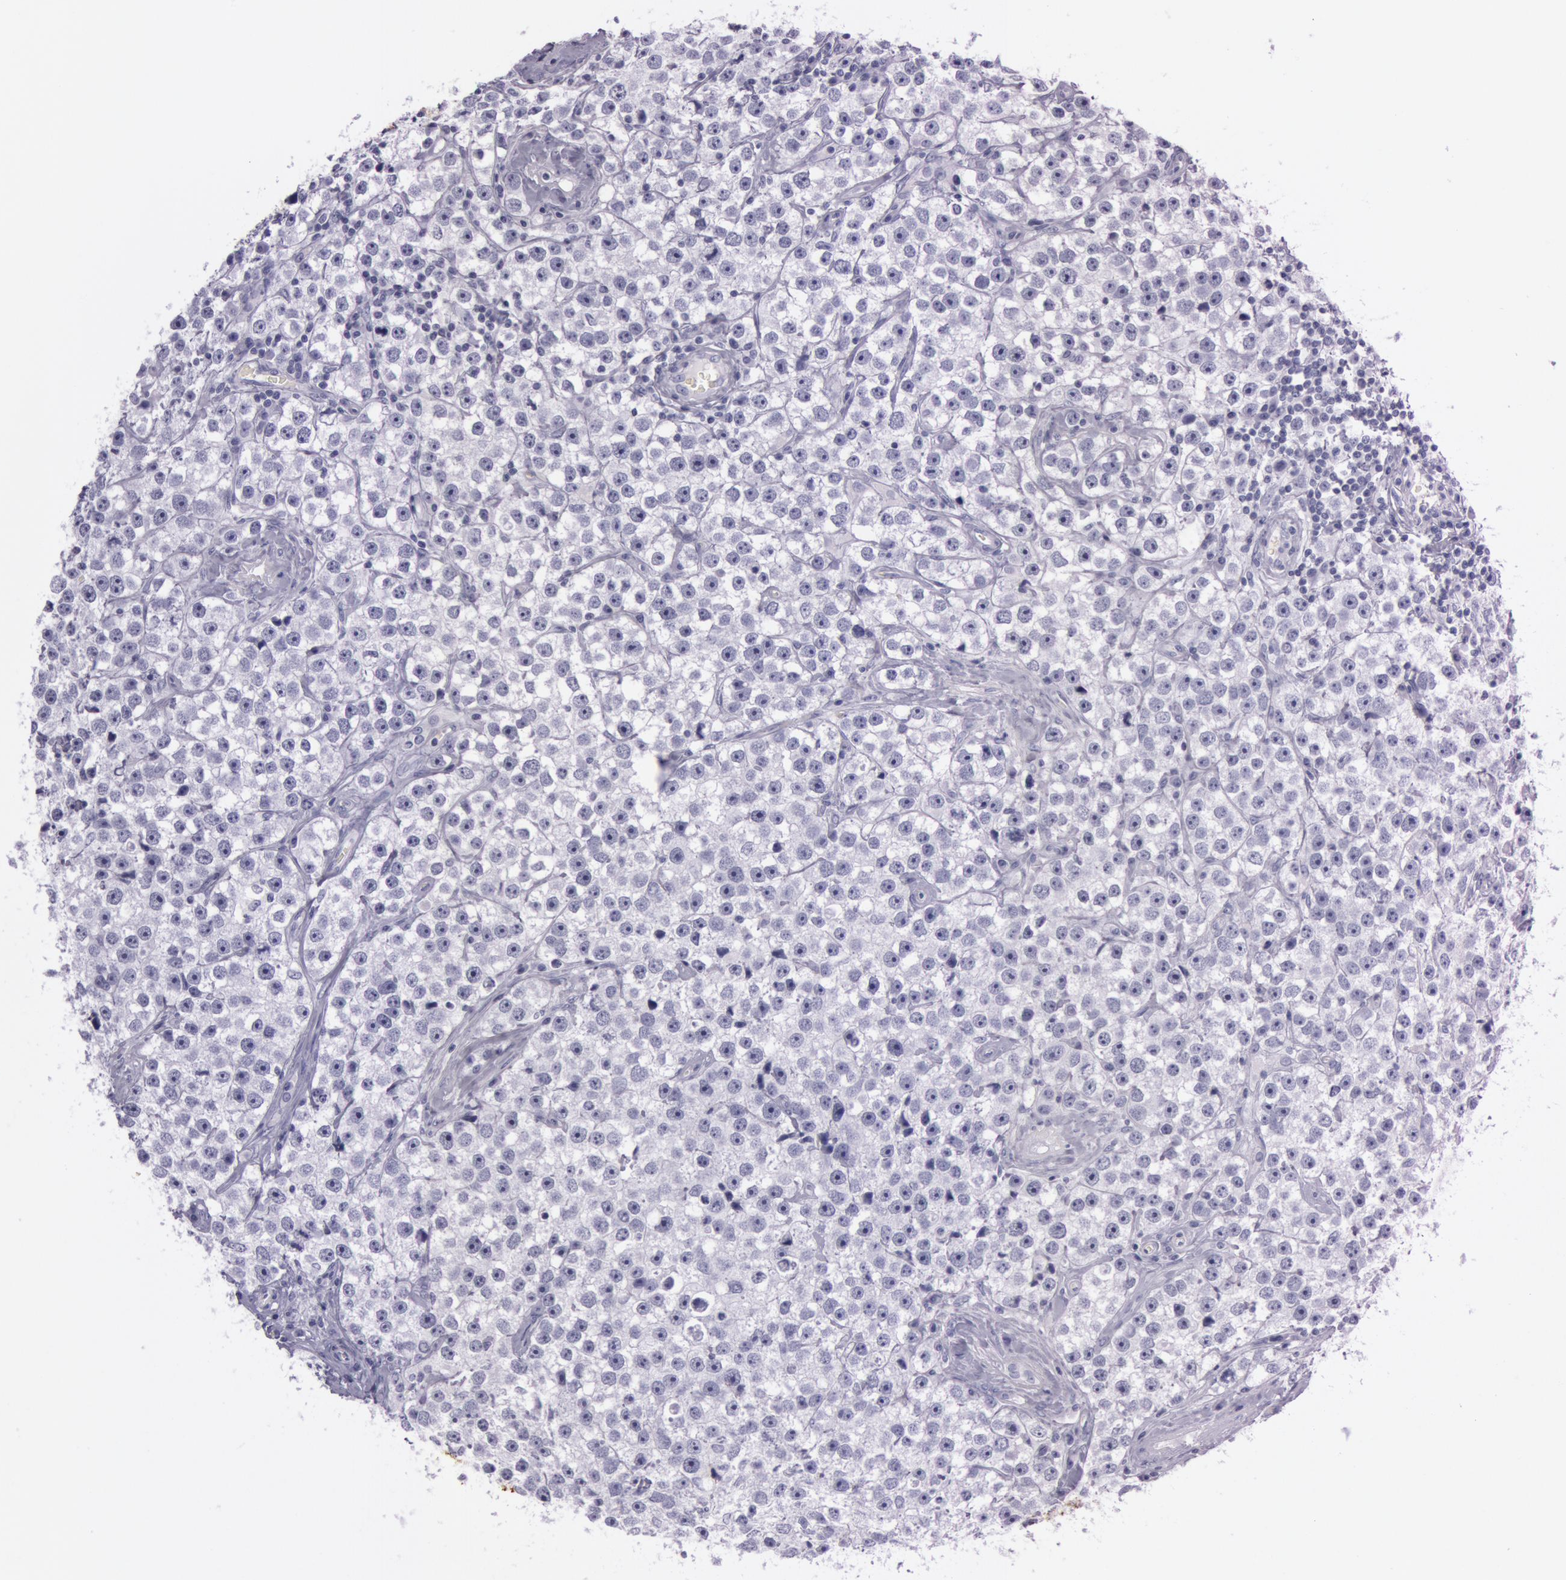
{"staining": {"intensity": "negative", "quantity": "none", "location": "none"}, "tissue": "testis cancer", "cell_type": "Tumor cells", "image_type": "cancer", "snomed": [{"axis": "morphology", "description": "Seminoma, NOS"}, {"axis": "topography", "description": "Testis"}], "caption": "Tumor cells show no significant protein staining in seminoma (testis).", "gene": "S100A7", "patient": {"sex": "male", "age": 32}}